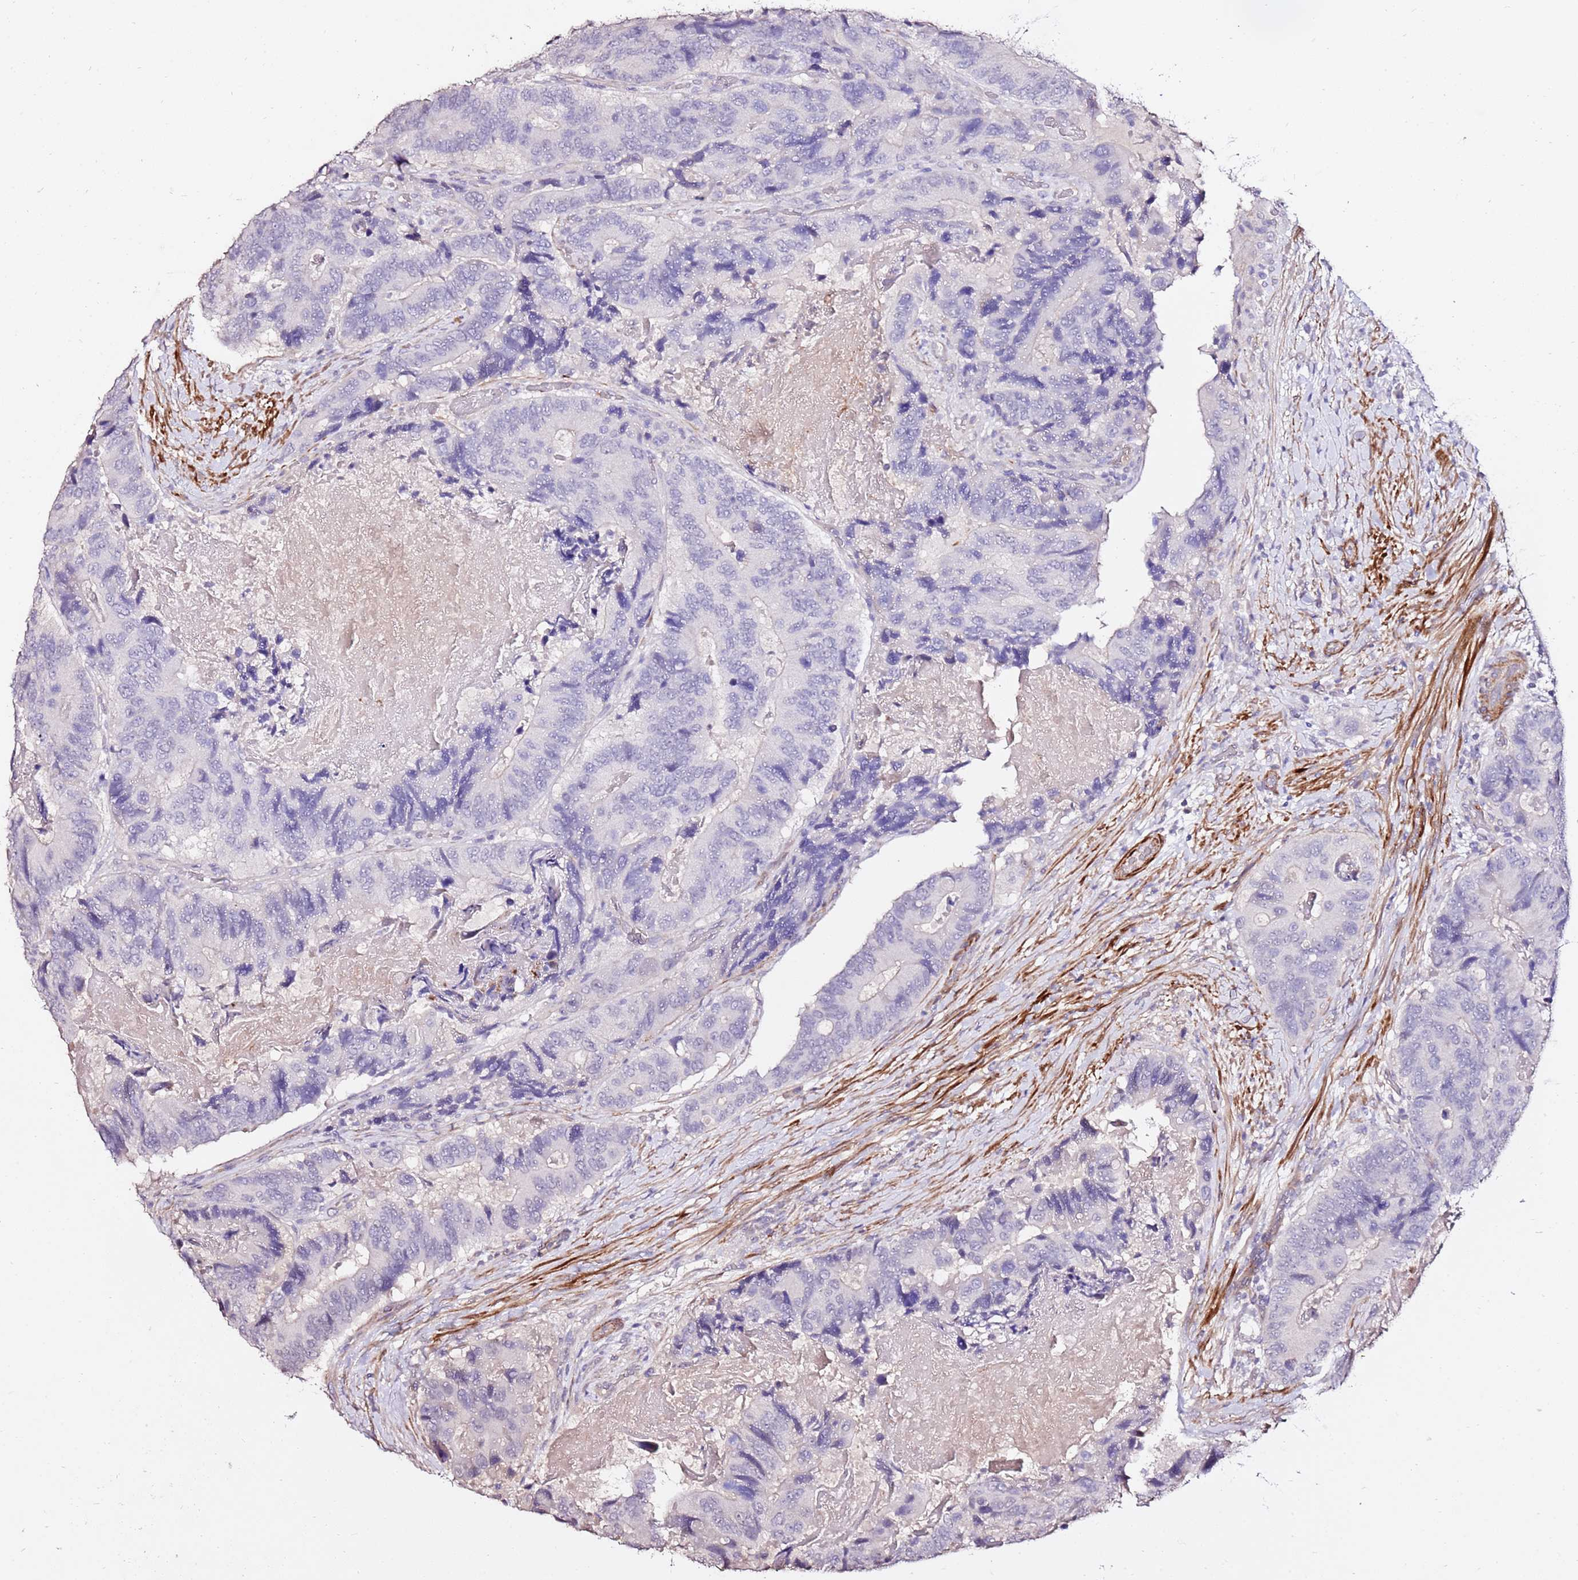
{"staining": {"intensity": "negative", "quantity": "none", "location": "none"}, "tissue": "colorectal cancer", "cell_type": "Tumor cells", "image_type": "cancer", "snomed": [{"axis": "morphology", "description": "Adenocarcinoma, NOS"}, {"axis": "topography", "description": "Colon"}], "caption": "Tumor cells show no significant expression in colorectal cancer (adenocarcinoma). (Immunohistochemistry, brightfield microscopy, high magnification).", "gene": "ART5", "patient": {"sex": "male", "age": 84}}